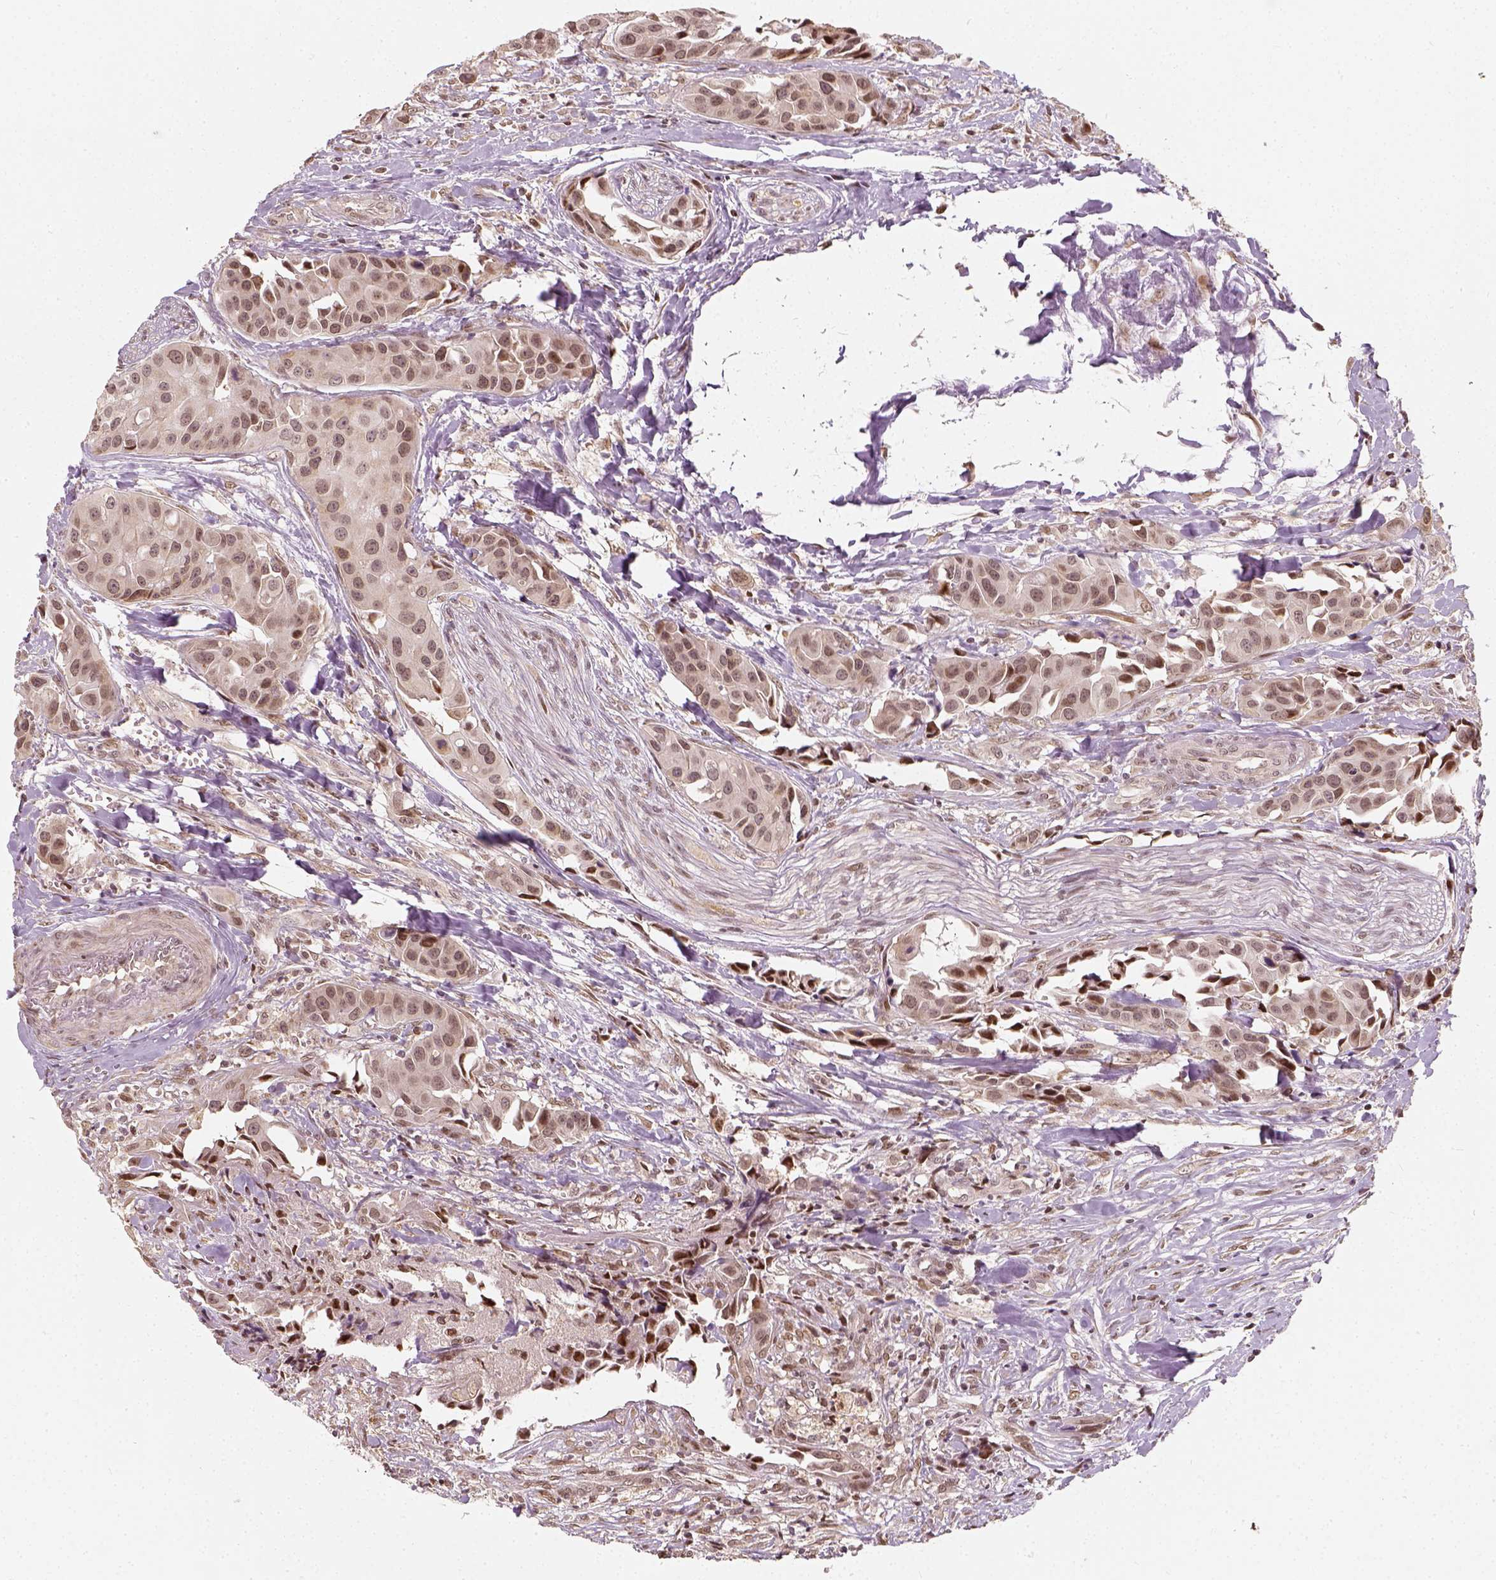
{"staining": {"intensity": "weak", "quantity": ">75%", "location": "nuclear"}, "tissue": "head and neck cancer", "cell_type": "Tumor cells", "image_type": "cancer", "snomed": [{"axis": "morphology", "description": "Adenocarcinoma, NOS"}, {"axis": "topography", "description": "Head-Neck"}], "caption": "Protein analysis of adenocarcinoma (head and neck) tissue shows weak nuclear staining in approximately >75% of tumor cells. The staining is performed using DAB brown chromogen to label protein expression. The nuclei are counter-stained blue using hematoxylin.", "gene": "ZMAT3", "patient": {"sex": "male", "age": 76}}